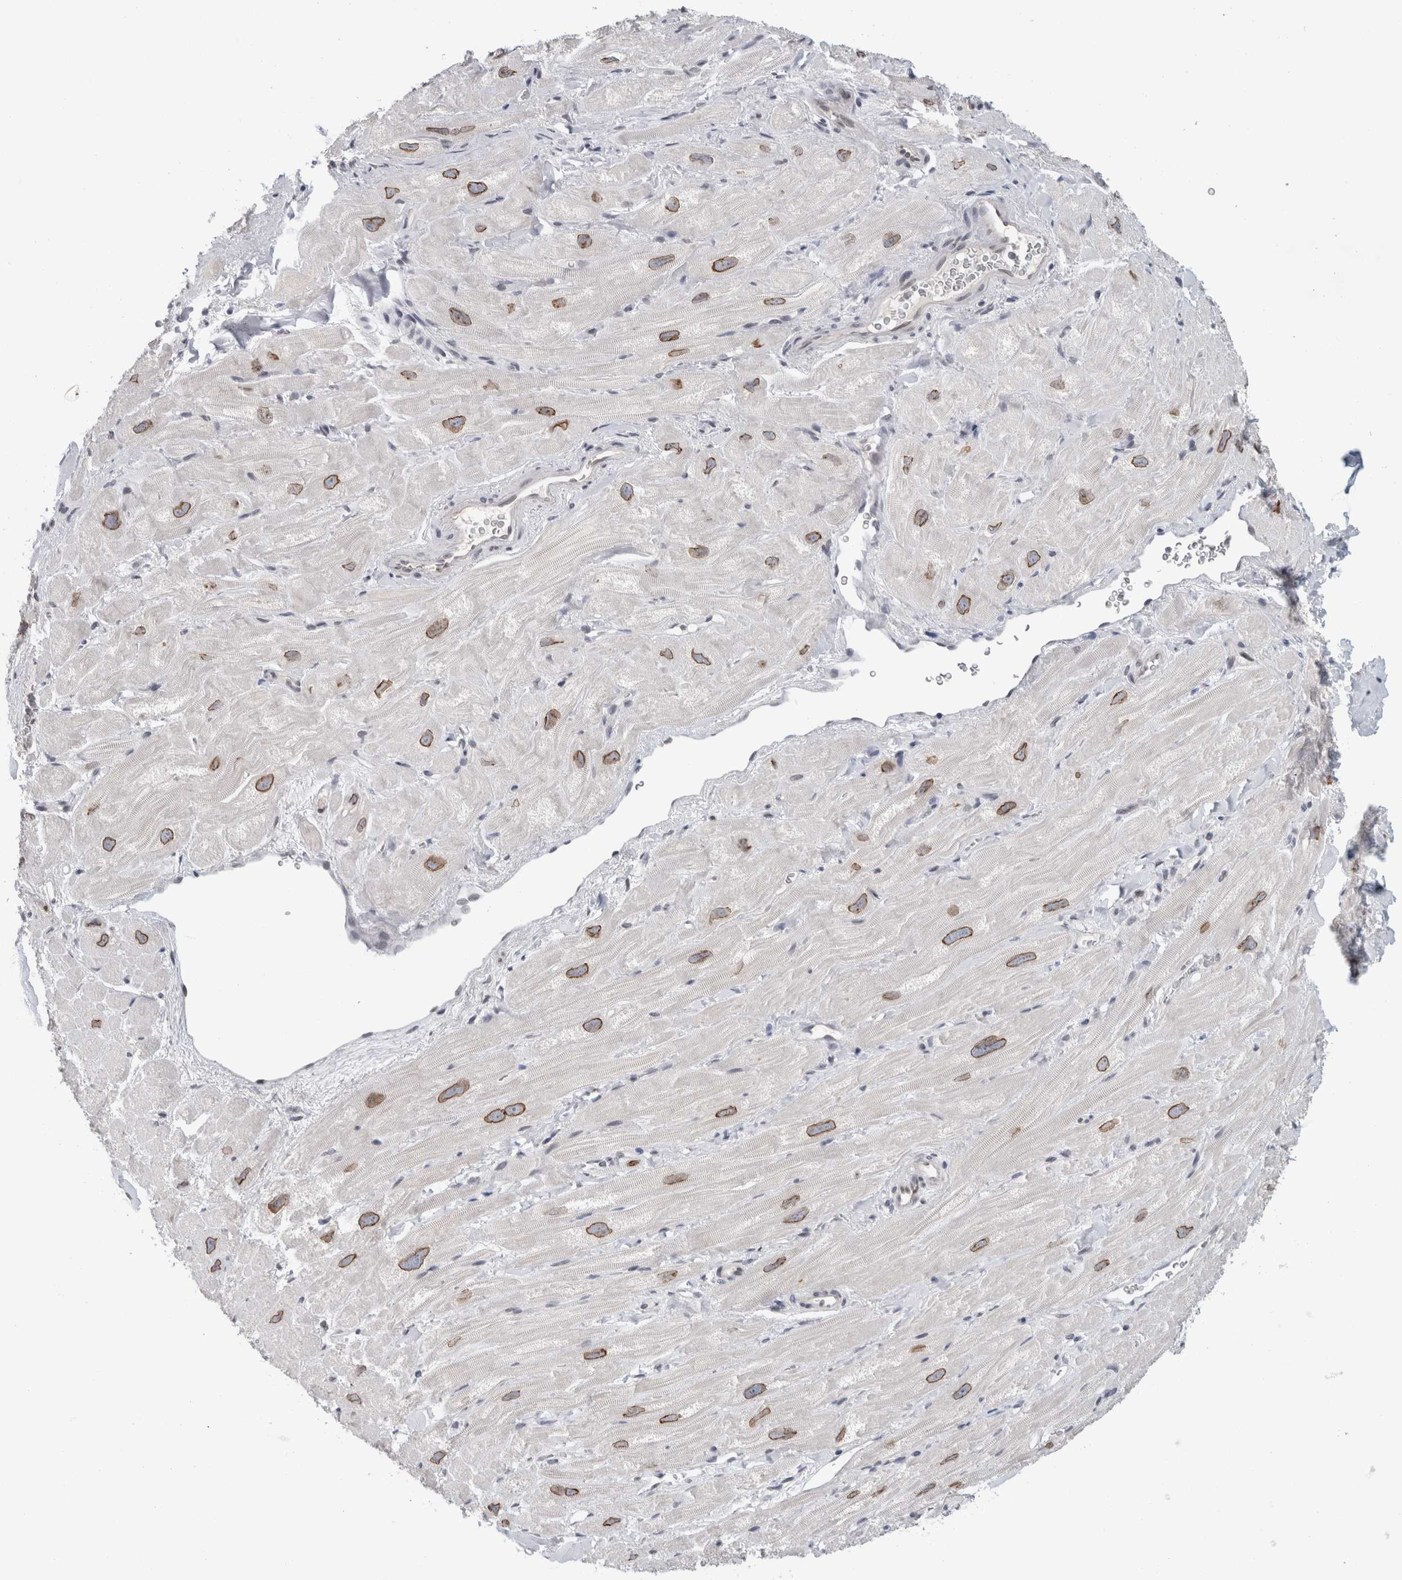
{"staining": {"intensity": "moderate", "quantity": "<25%", "location": "cytoplasmic/membranous,nuclear"}, "tissue": "heart muscle", "cell_type": "Cardiomyocytes", "image_type": "normal", "snomed": [{"axis": "morphology", "description": "Normal tissue, NOS"}, {"axis": "topography", "description": "Heart"}], "caption": "High-magnification brightfield microscopy of benign heart muscle stained with DAB (3,3'-diaminobenzidine) (brown) and counterstained with hematoxylin (blue). cardiomyocytes exhibit moderate cytoplasmic/membranous,nuclear expression is present in approximately<25% of cells.", "gene": "ZNF770", "patient": {"sex": "male", "age": 49}}